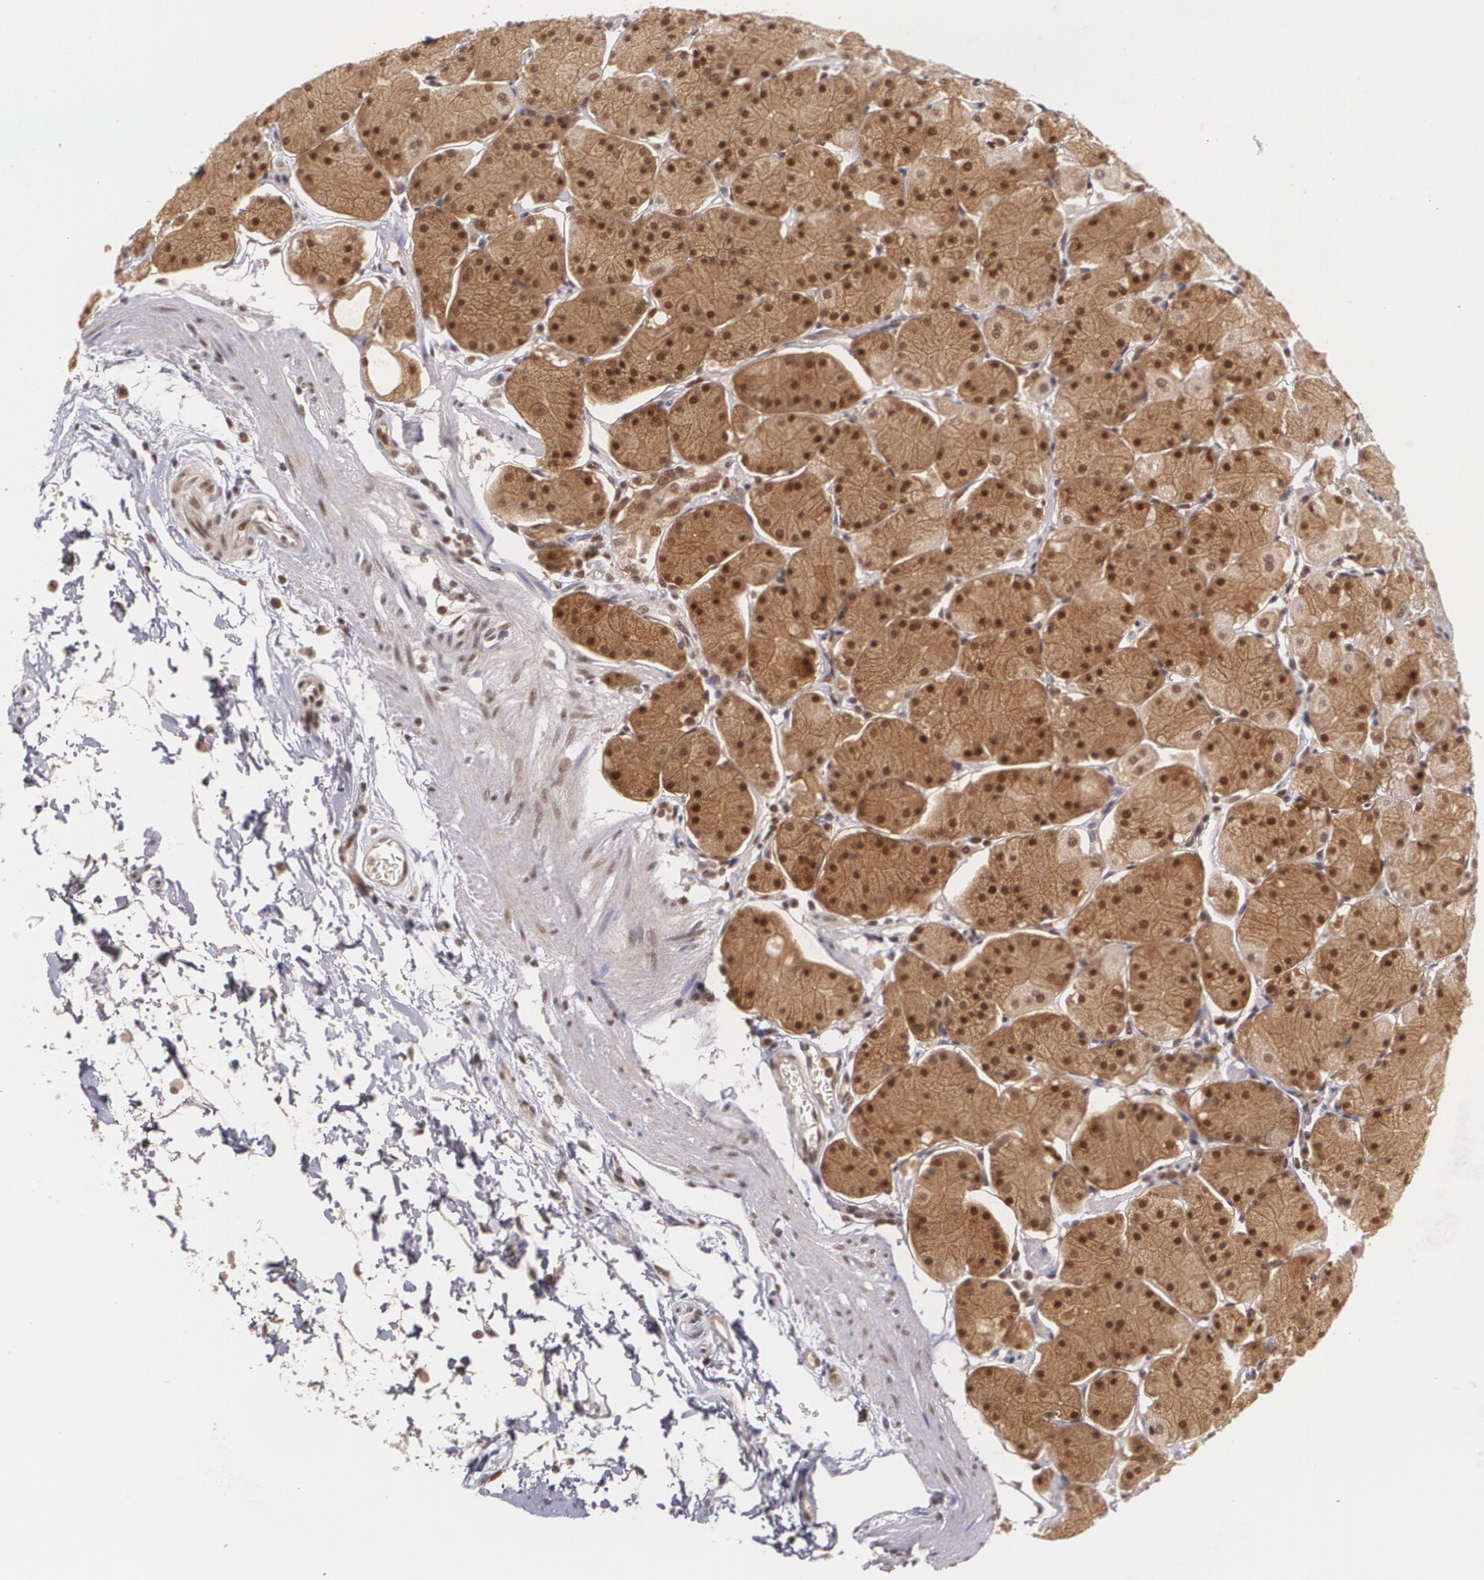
{"staining": {"intensity": "moderate", "quantity": "25%-75%", "location": "cytoplasmic/membranous,nuclear"}, "tissue": "stomach", "cell_type": "Glandular cells", "image_type": "normal", "snomed": [{"axis": "morphology", "description": "Normal tissue, NOS"}, {"axis": "topography", "description": "Stomach, upper"}, {"axis": "topography", "description": "Stomach"}], "caption": "Stomach stained with a brown dye reveals moderate cytoplasmic/membranous,nuclear positive positivity in about 25%-75% of glandular cells.", "gene": "CUL2", "patient": {"sex": "male", "age": 76}}